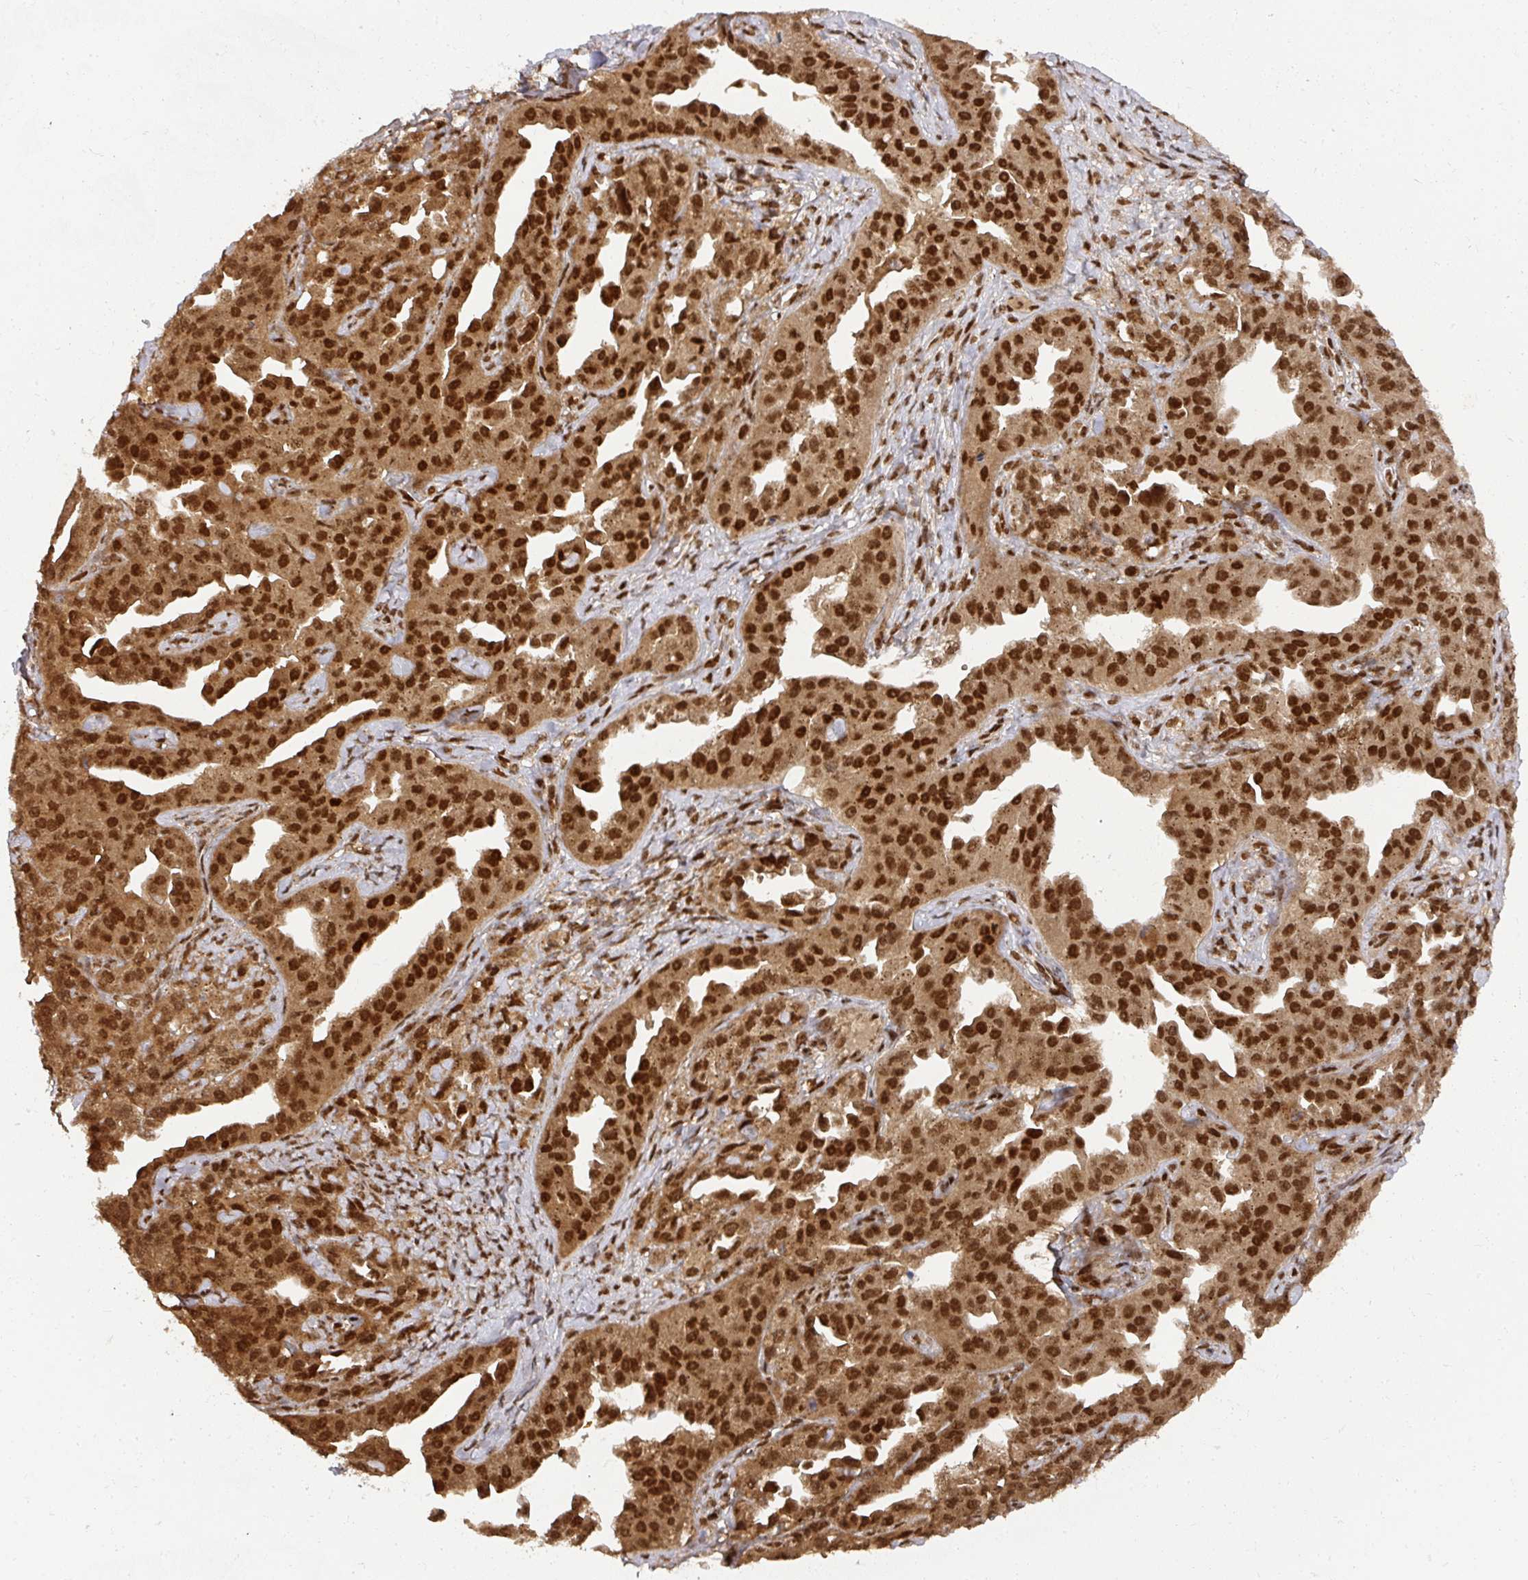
{"staining": {"intensity": "strong", "quantity": ">75%", "location": "cytoplasmic/membranous,nuclear"}, "tissue": "ovarian cancer", "cell_type": "Tumor cells", "image_type": "cancer", "snomed": [{"axis": "morphology", "description": "Cystadenocarcinoma, serous, NOS"}, {"axis": "topography", "description": "Ovary"}], "caption": "Protein staining of serous cystadenocarcinoma (ovarian) tissue demonstrates strong cytoplasmic/membranous and nuclear staining in about >75% of tumor cells.", "gene": "DIDO1", "patient": {"sex": "female", "age": 75}}